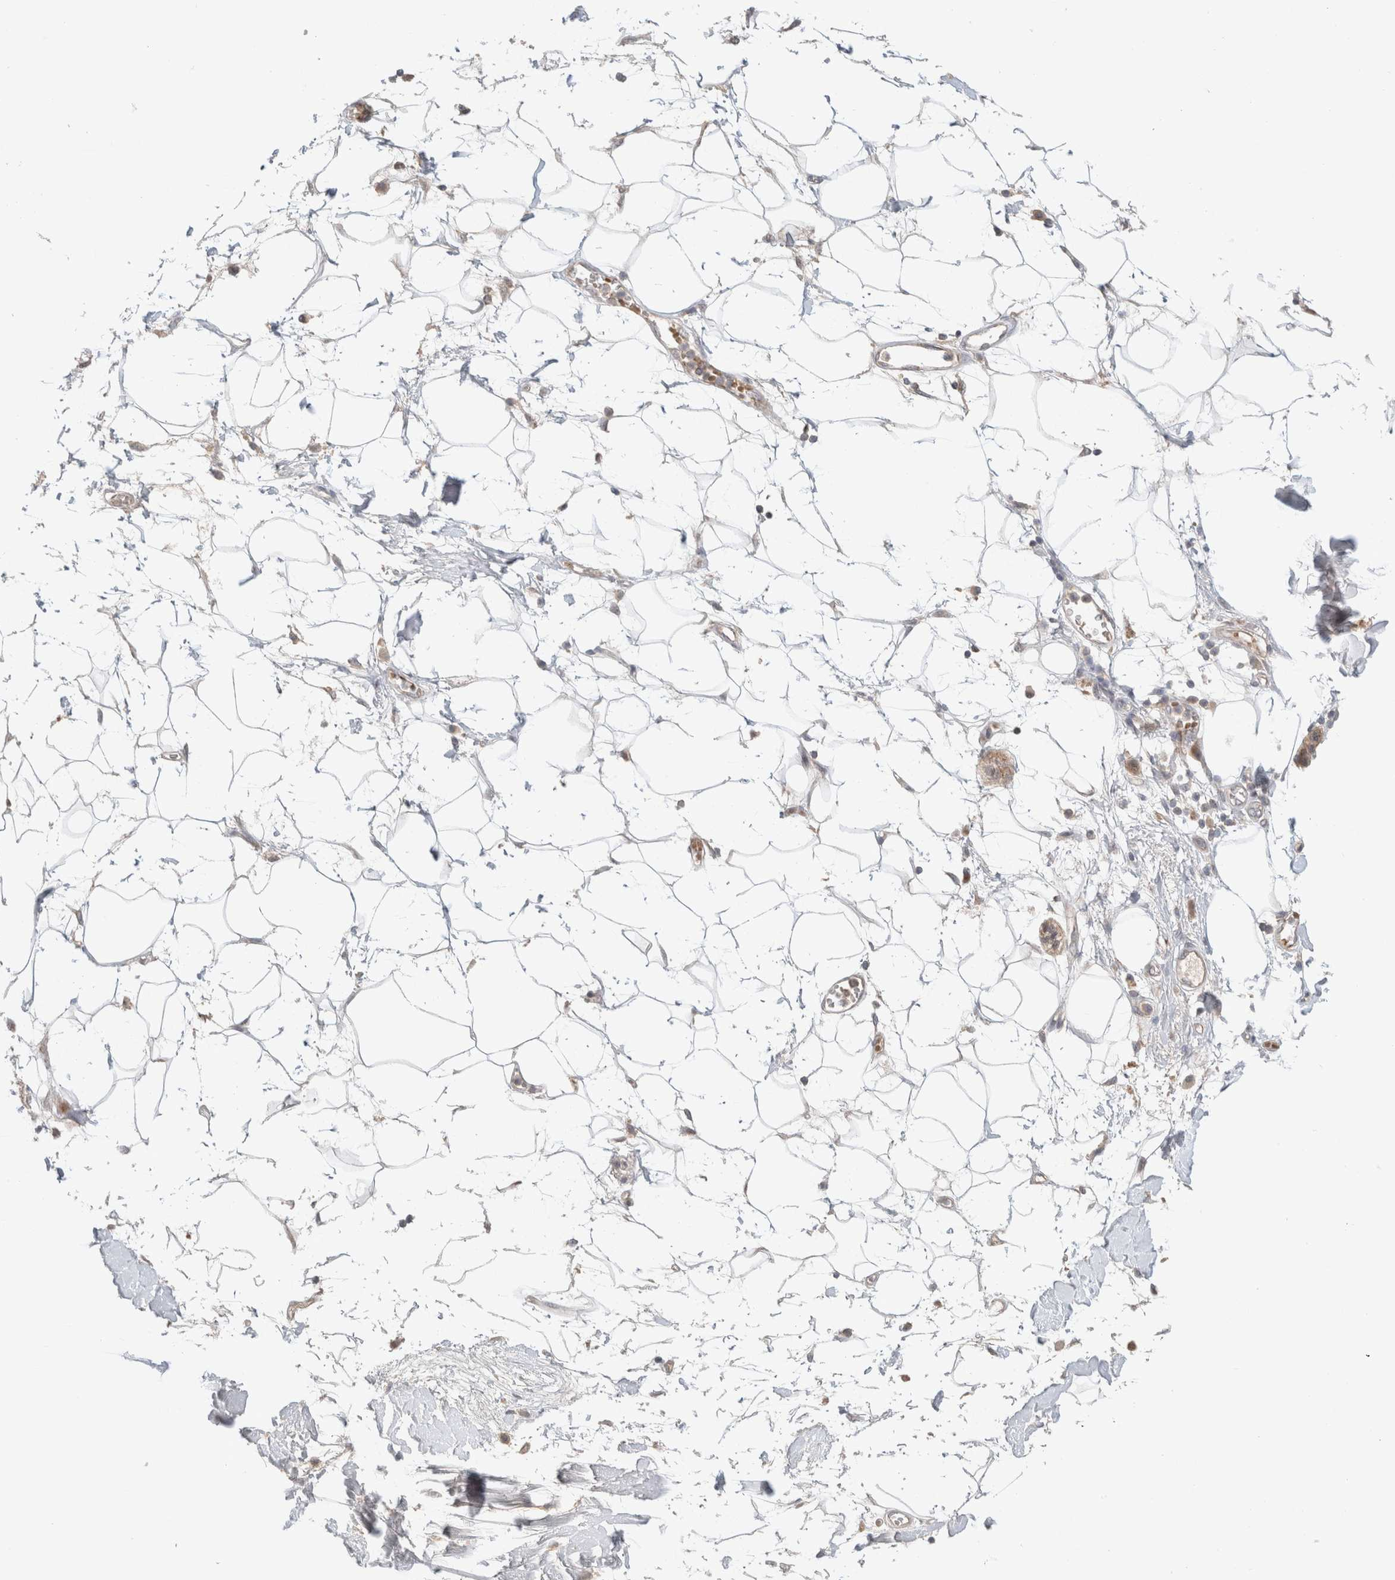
{"staining": {"intensity": "negative", "quantity": "none", "location": "none"}, "tissue": "adipose tissue", "cell_type": "Adipocytes", "image_type": "normal", "snomed": [{"axis": "morphology", "description": "Normal tissue, NOS"}, {"axis": "morphology", "description": "Adenocarcinoma, NOS"}, {"axis": "topography", "description": "Duodenum"}, {"axis": "topography", "description": "Peripheral nerve tissue"}], "caption": "Immunohistochemistry micrograph of benign human adipose tissue stained for a protein (brown), which reveals no expression in adipocytes.", "gene": "MRM3", "patient": {"sex": "female", "age": 60}}